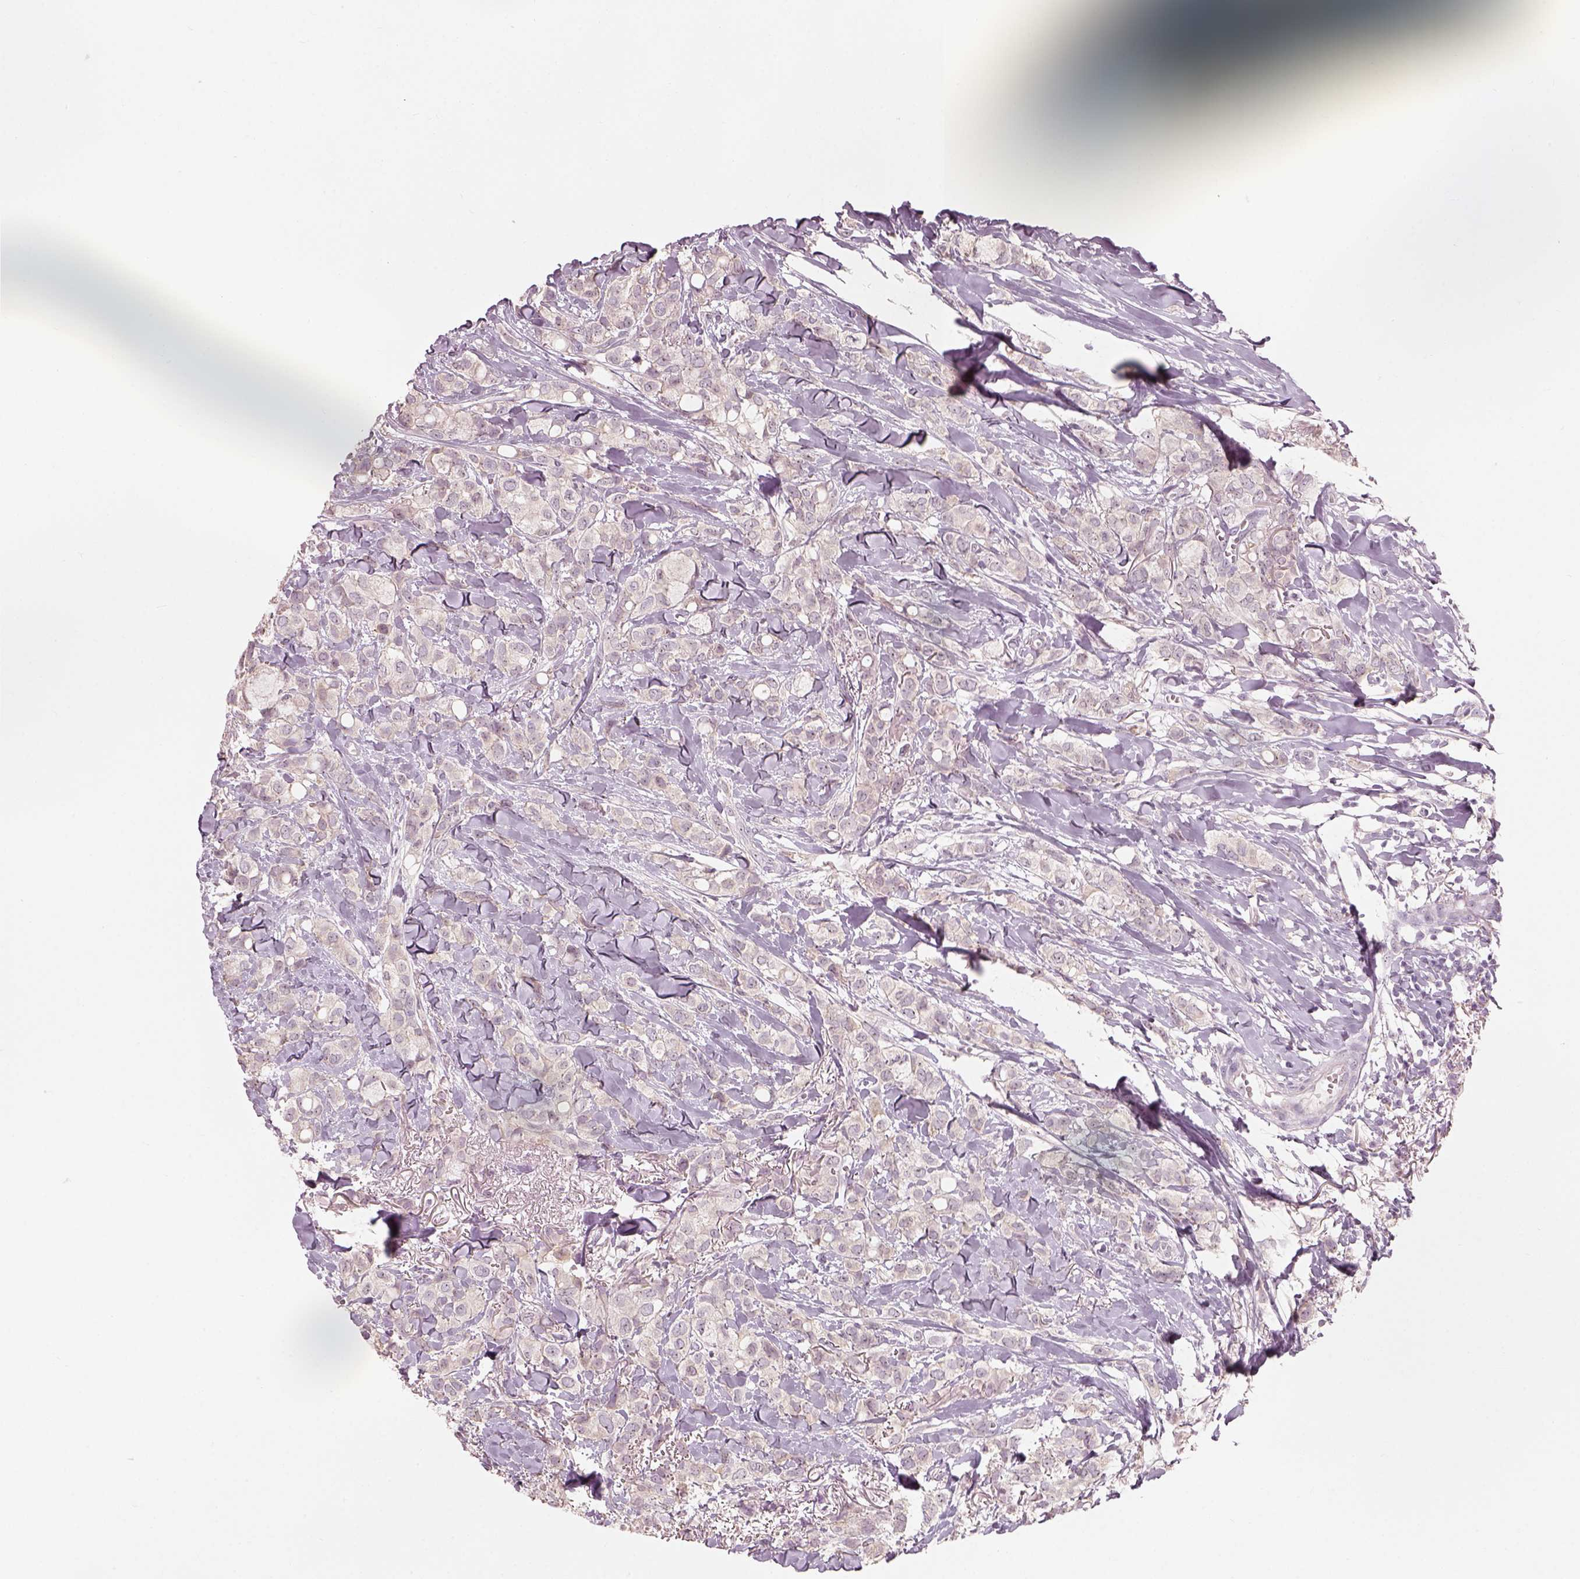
{"staining": {"intensity": "weak", "quantity": "<25%", "location": "cytoplasmic/membranous"}, "tissue": "breast cancer", "cell_type": "Tumor cells", "image_type": "cancer", "snomed": [{"axis": "morphology", "description": "Duct carcinoma"}, {"axis": "topography", "description": "Breast"}], "caption": "Breast cancer stained for a protein using IHC reveals no positivity tumor cells.", "gene": "CDS1", "patient": {"sex": "female", "age": 85}}